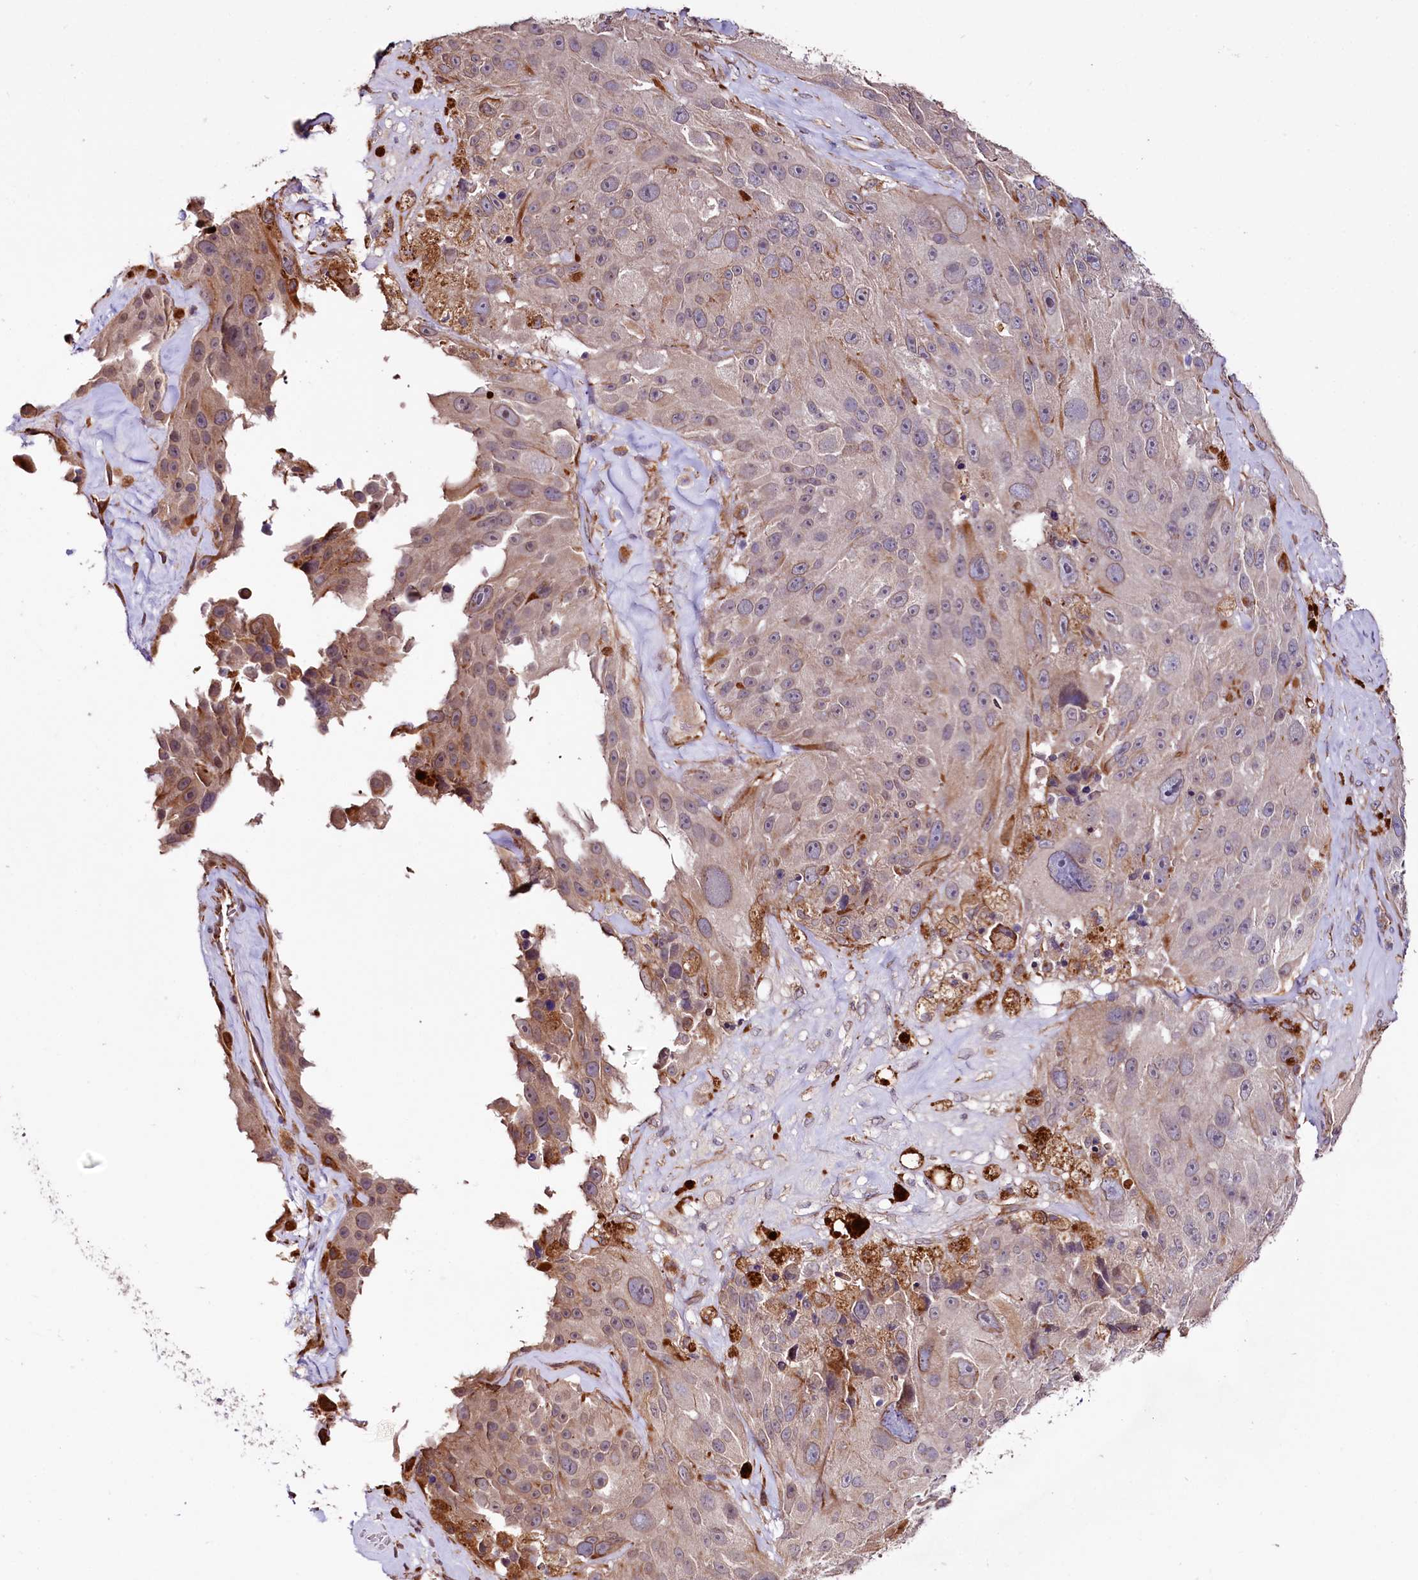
{"staining": {"intensity": "weak", "quantity": ">75%", "location": "cytoplasmic/membranous"}, "tissue": "melanoma", "cell_type": "Tumor cells", "image_type": "cancer", "snomed": [{"axis": "morphology", "description": "Malignant melanoma, Metastatic site"}, {"axis": "topography", "description": "Lymph node"}], "caption": "This image shows IHC staining of human melanoma, with low weak cytoplasmic/membranous expression in approximately >75% of tumor cells.", "gene": "TTC12", "patient": {"sex": "male", "age": 62}}